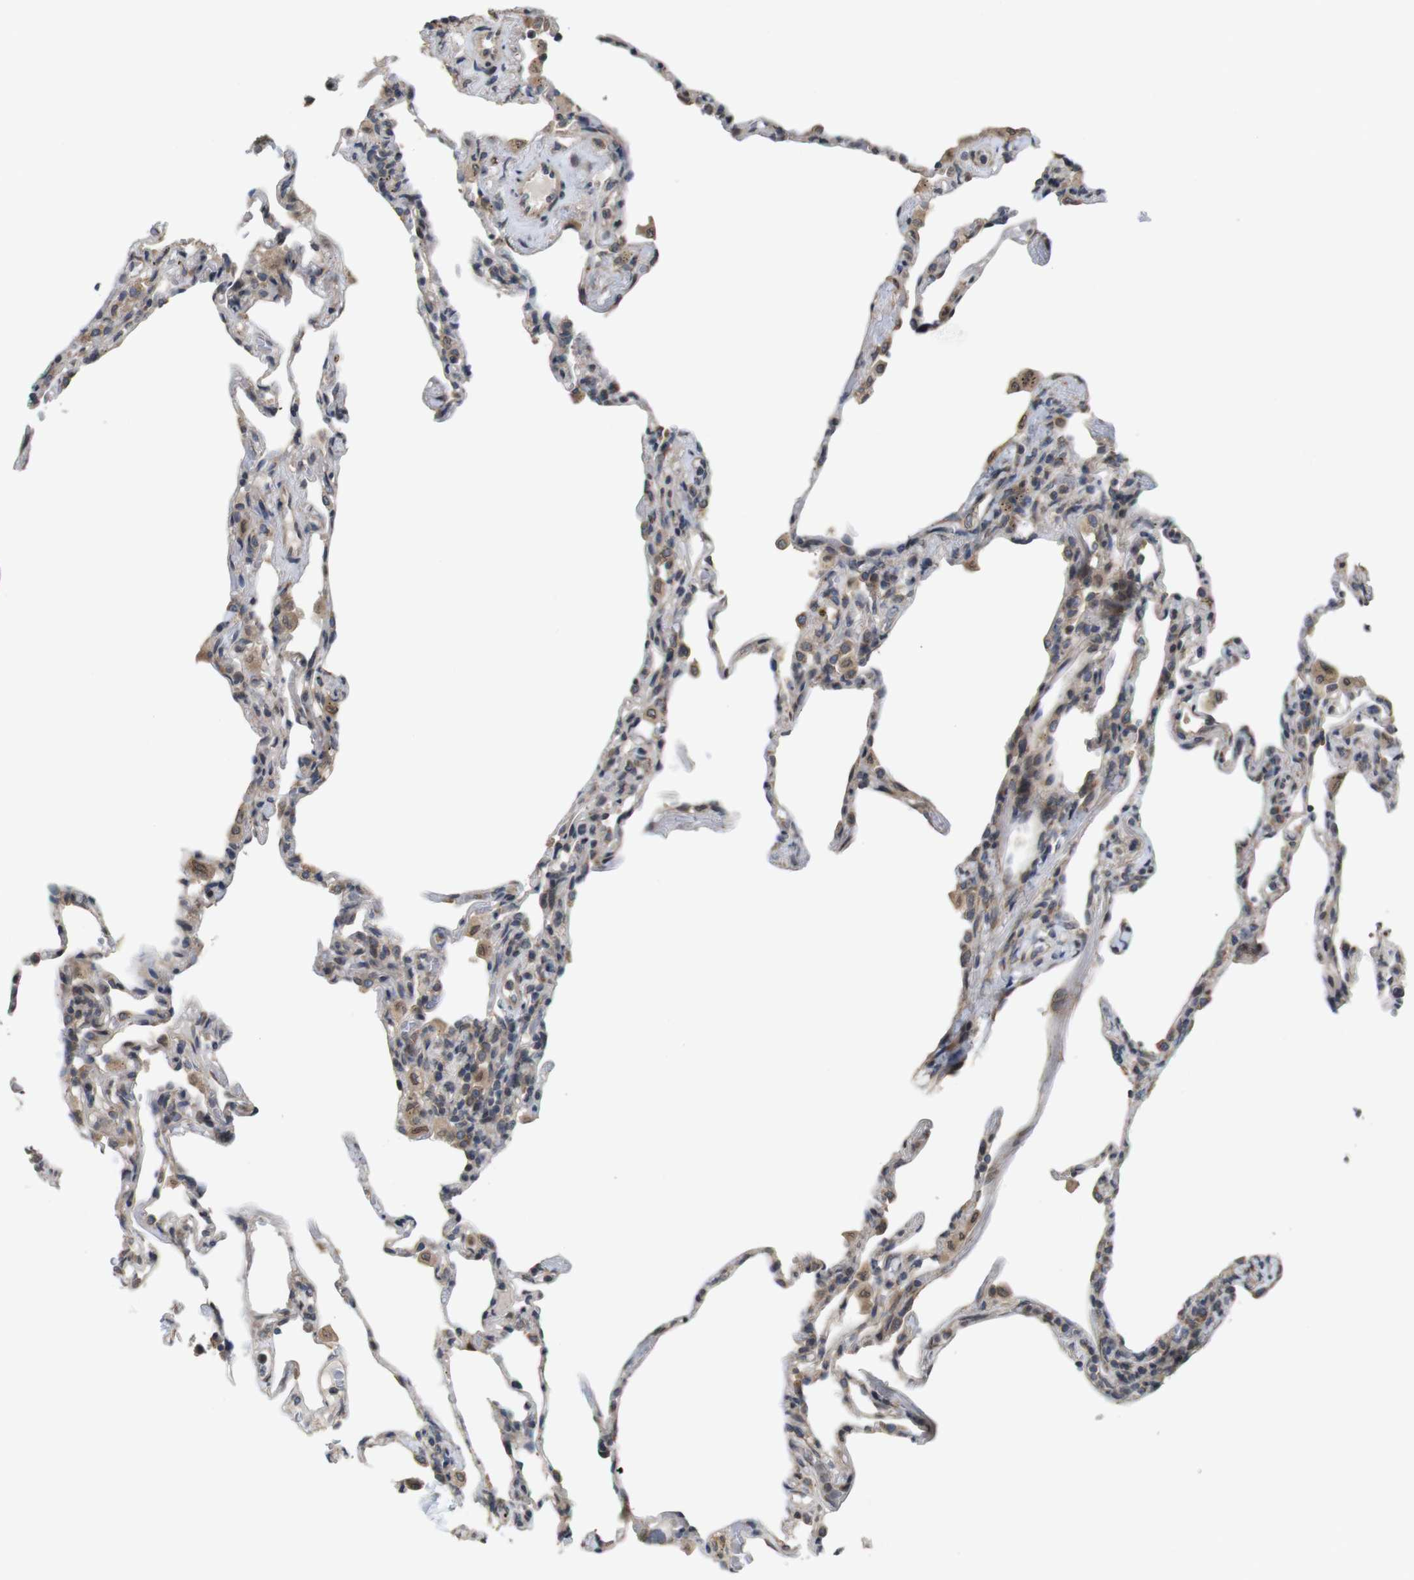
{"staining": {"intensity": "weak", "quantity": "25%-75%", "location": "cytoplasmic/membranous"}, "tissue": "lung", "cell_type": "Alveolar cells", "image_type": "normal", "snomed": [{"axis": "morphology", "description": "Normal tissue, NOS"}, {"axis": "topography", "description": "Lung"}], "caption": "Approximately 25%-75% of alveolar cells in unremarkable lung exhibit weak cytoplasmic/membranous protein positivity as visualized by brown immunohistochemical staining.", "gene": "EFCAB14", "patient": {"sex": "male", "age": 59}}